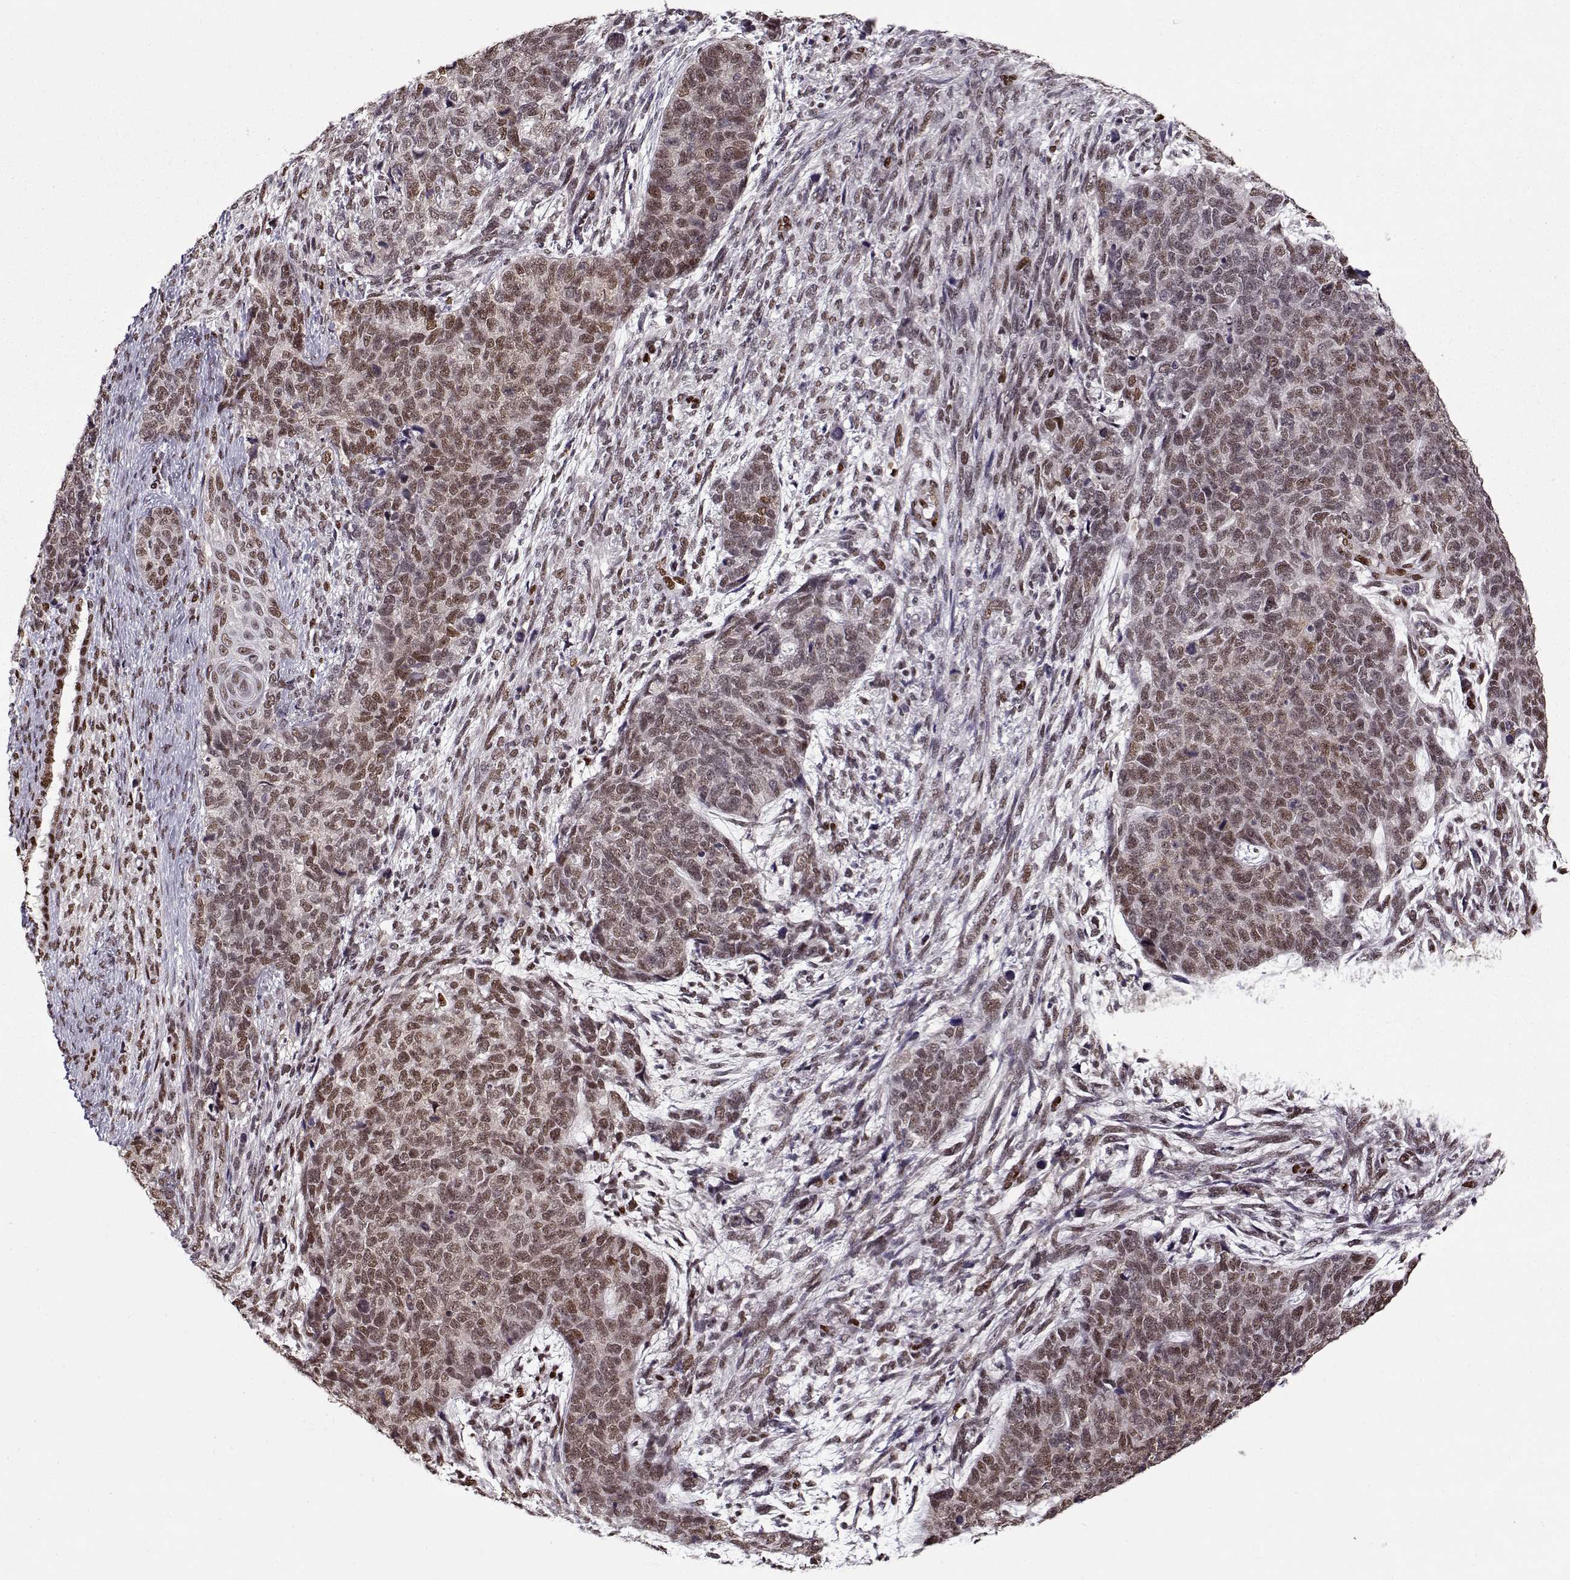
{"staining": {"intensity": "weak", "quantity": ">75%", "location": "nuclear"}, "tissue": "cervical cancer", "cell_type": "Tumor cells", "image_type": "cancer", "snomed": [{"axis": "morphology", "description": "Squamous cell carcinoma, NOS"}, {"axis": "topography", "description": "Cervix"}], "caption": "Immunohistochemical staining of cervical squamous cell carcinoma exhibits low levels of weak nuclear staining in approximately >75% of tumor cells.", "gene": "PRMT8", "patient": {"sex": "female", "age": 63}}